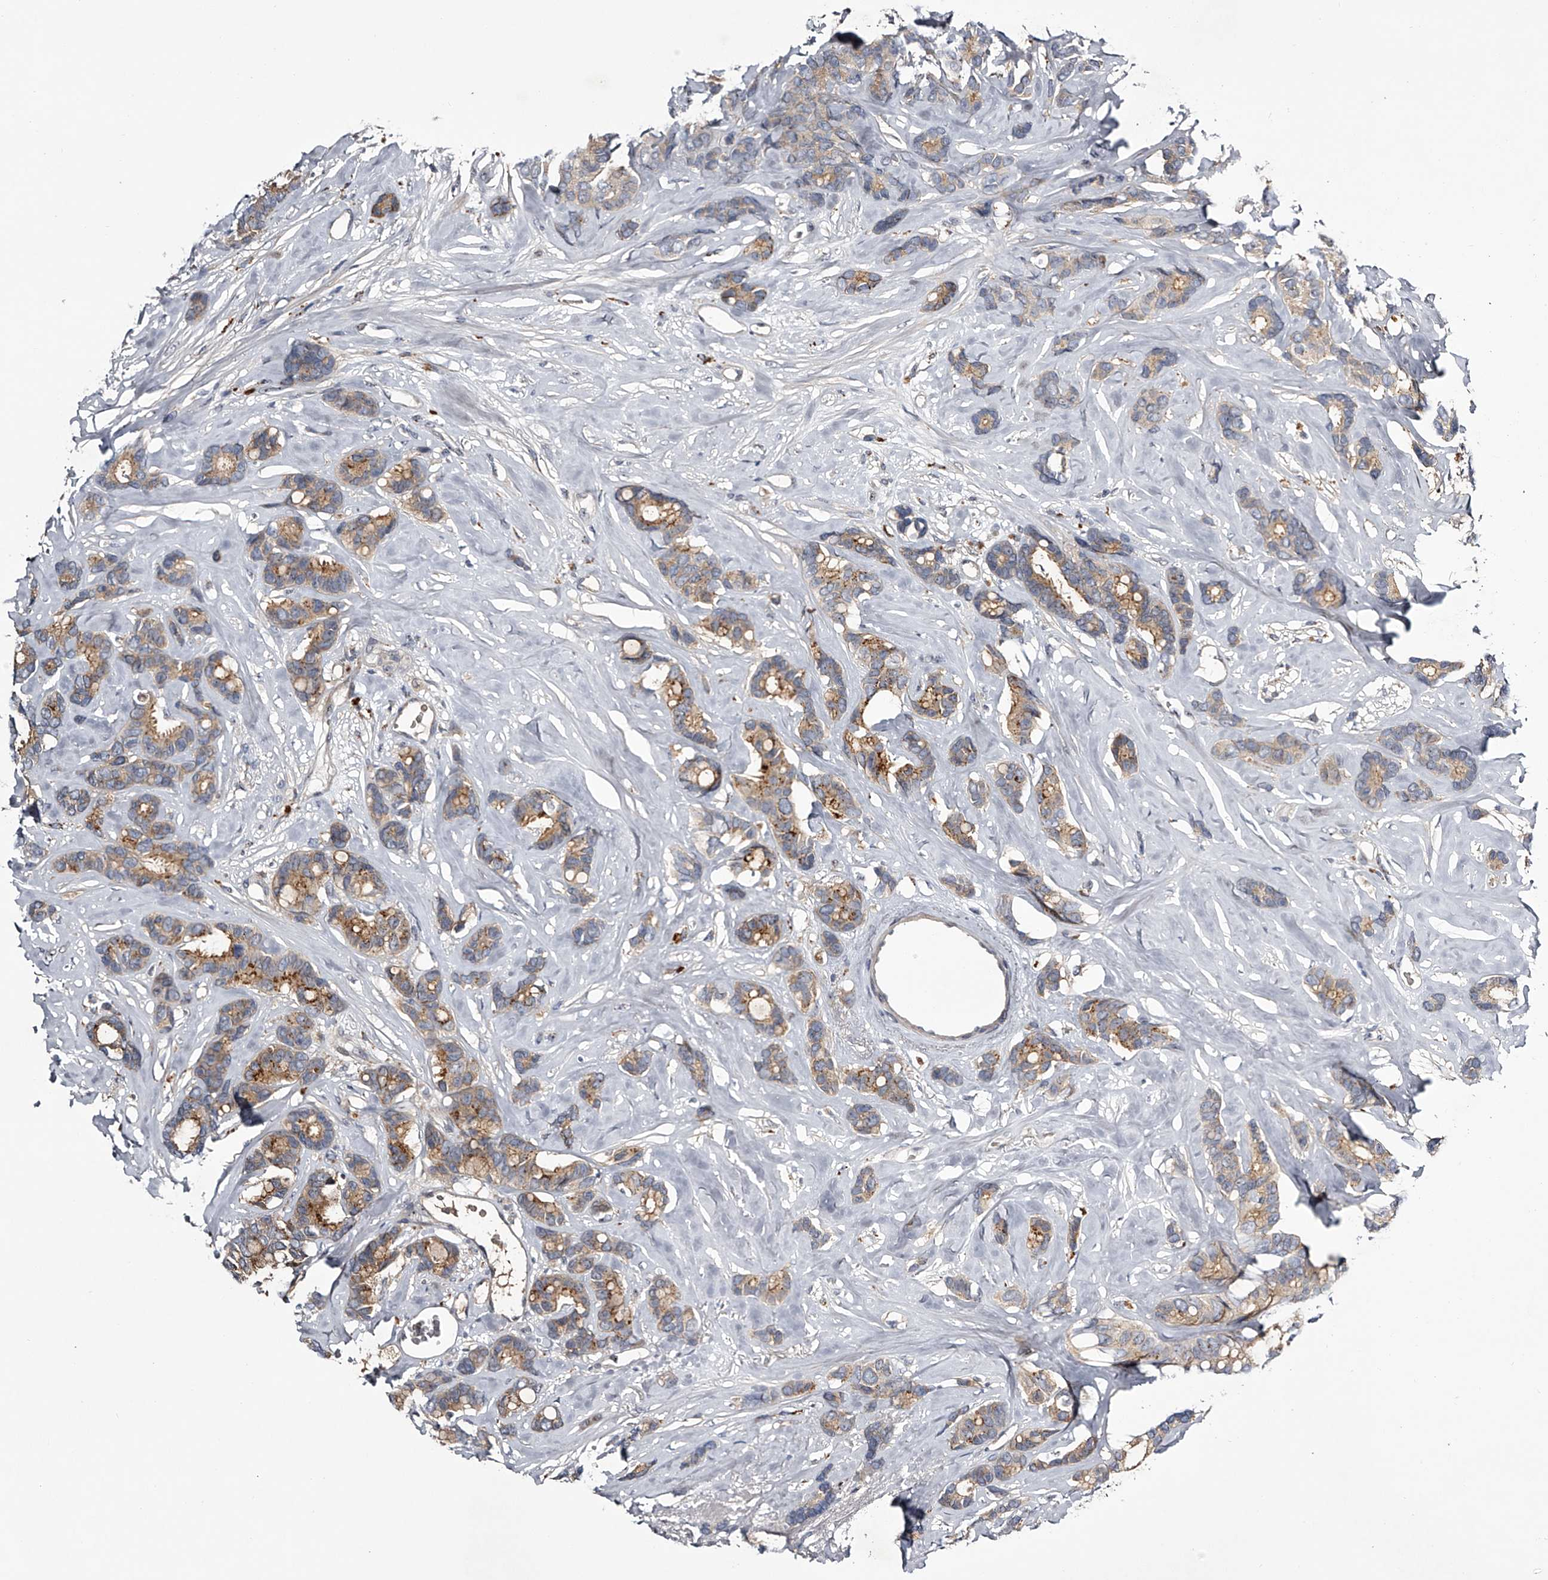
{"staining": {"intensity": "moderate", "quantity": "25%-75%", "location": "cytoplasmic/membranous"}, "tissue": "breast cancer", "cell_type": "Tumor cells", "image_type": "cancer", "snomed": [{"axis": "morphology", "description": "Duct carcinoma"}, {"axis": "topography", "description": "Breast"}], "caption": "This is an image of immunohistochemistry staining of invasive ductal carcinoma (breast), which shows moderate staining in the cytoplasmic/membranous of tumor cells.", "gene": "MDN1", "patient": {"sex": "female", "age": 87}}